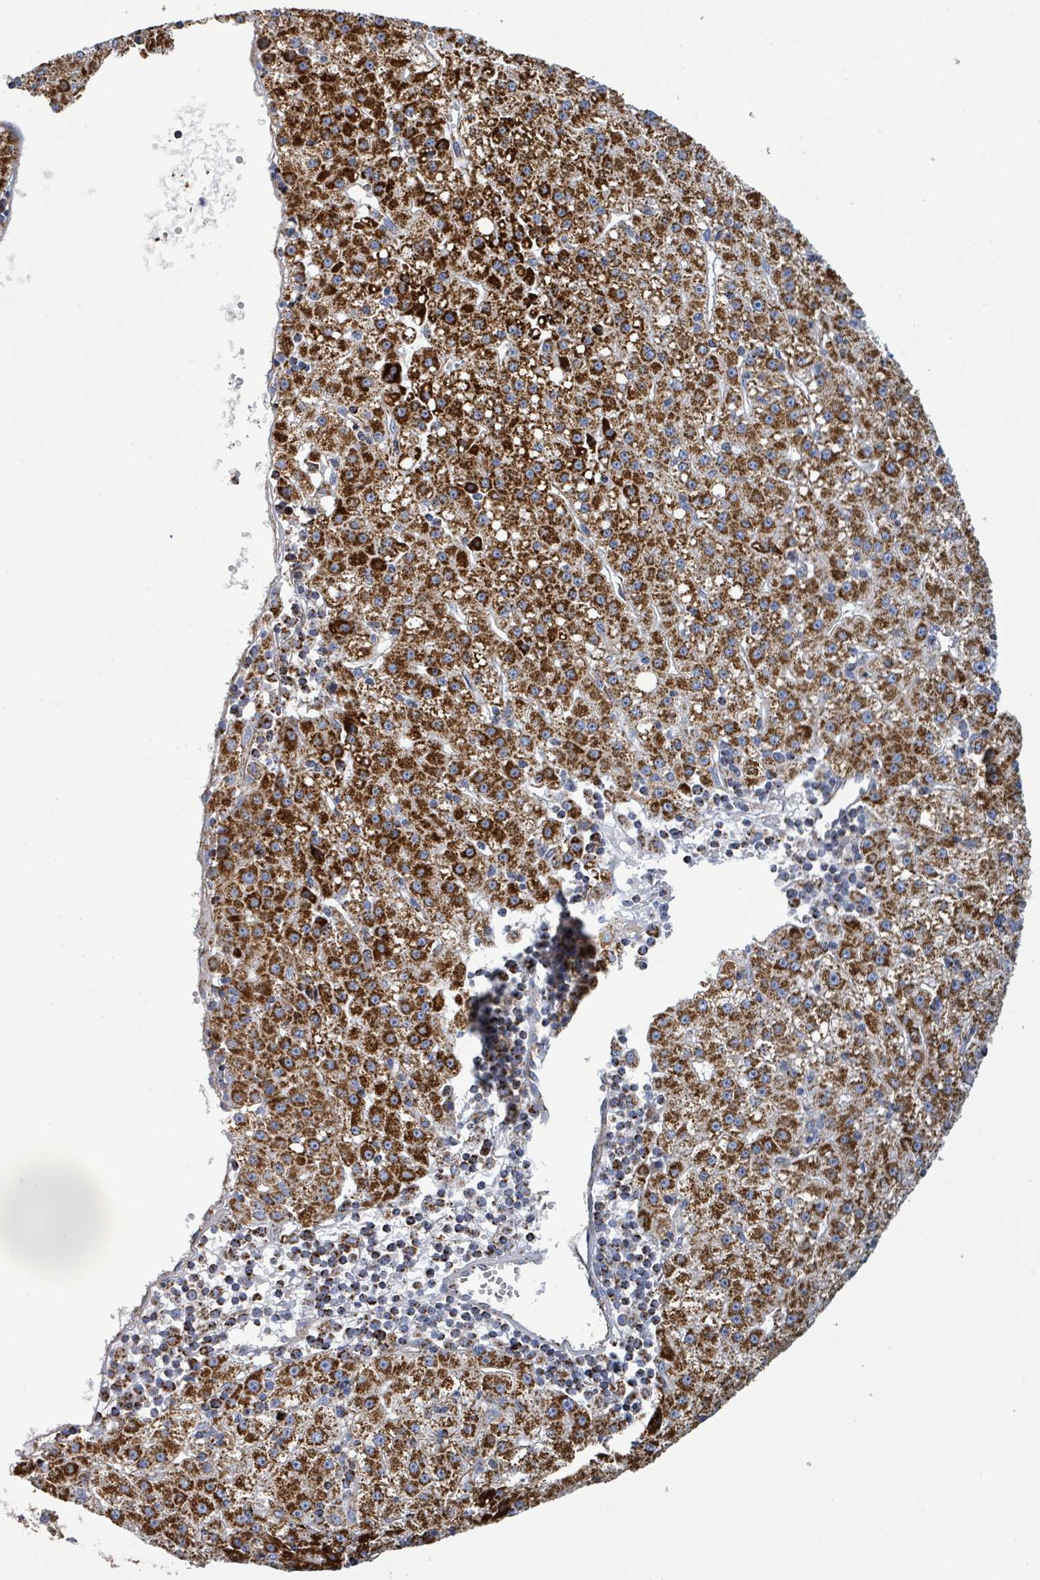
{"staining": {"intensity": "strong", "quantity": ">75%", "location": "cytoplasmic/membranous"}, "tissue": "liver cancer", "cell_type": "Tumor cells", "image_type": "cancer", "snomed": [{"axis": "morphology", "description": "Carcinoma, Hepatocellular, NOS"}, {"axis": "topography", "description": "Liver"}], "caption": "Liver cancer stained for a protein (brown) demonstrates strong cytoplasmic/membranous positive staining in about >75% of tumor cells.", "gene": "SUCLG2", "patient": {"sex": "male", "age": 76}}